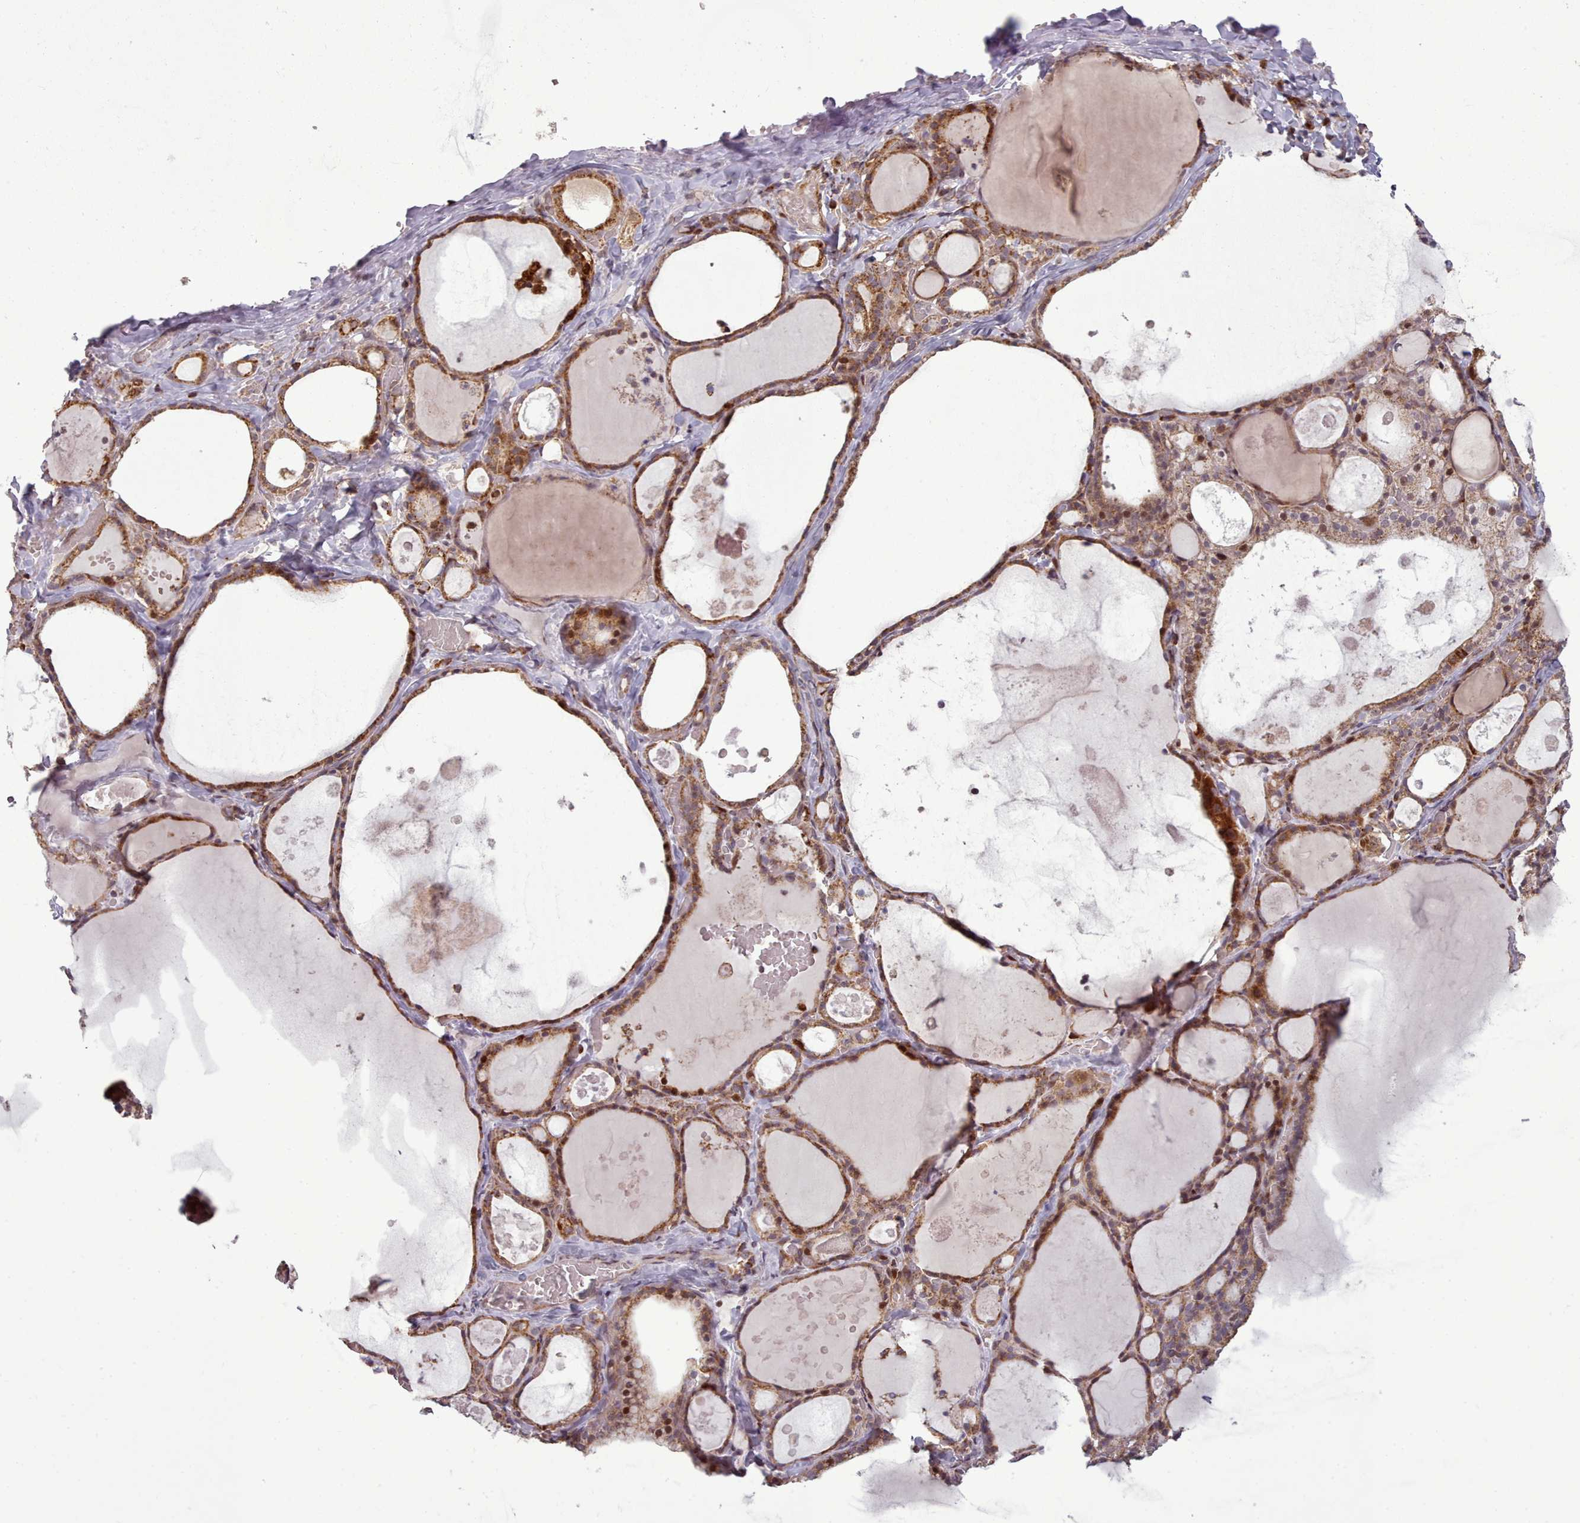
{"staining": {"intensity": "moderate", "quantity": ">75%", "location": "cytoplasmic/membranous"}, "tissue": "thyroid gland", "cell_type": "Glandular cells", "image_type": "normal", "snomed": [{"axis": "morphology", "description": "Normal tissue, NOS"}, {"axis": "topography", "description": "Thyroid gland"}], "caption": "Immunohistochemistry micrograph of unremarkable thyroid gland: thyroid gland stained using IHC displays medium levels of moderate protein expression localized specifically in the cytoplasmic/membranous of glandular cells, appearing as a cytoplasmic/membranous brown color.", "gene": "LGALS9B", "patient": {"sex": "male", "age": 56}}